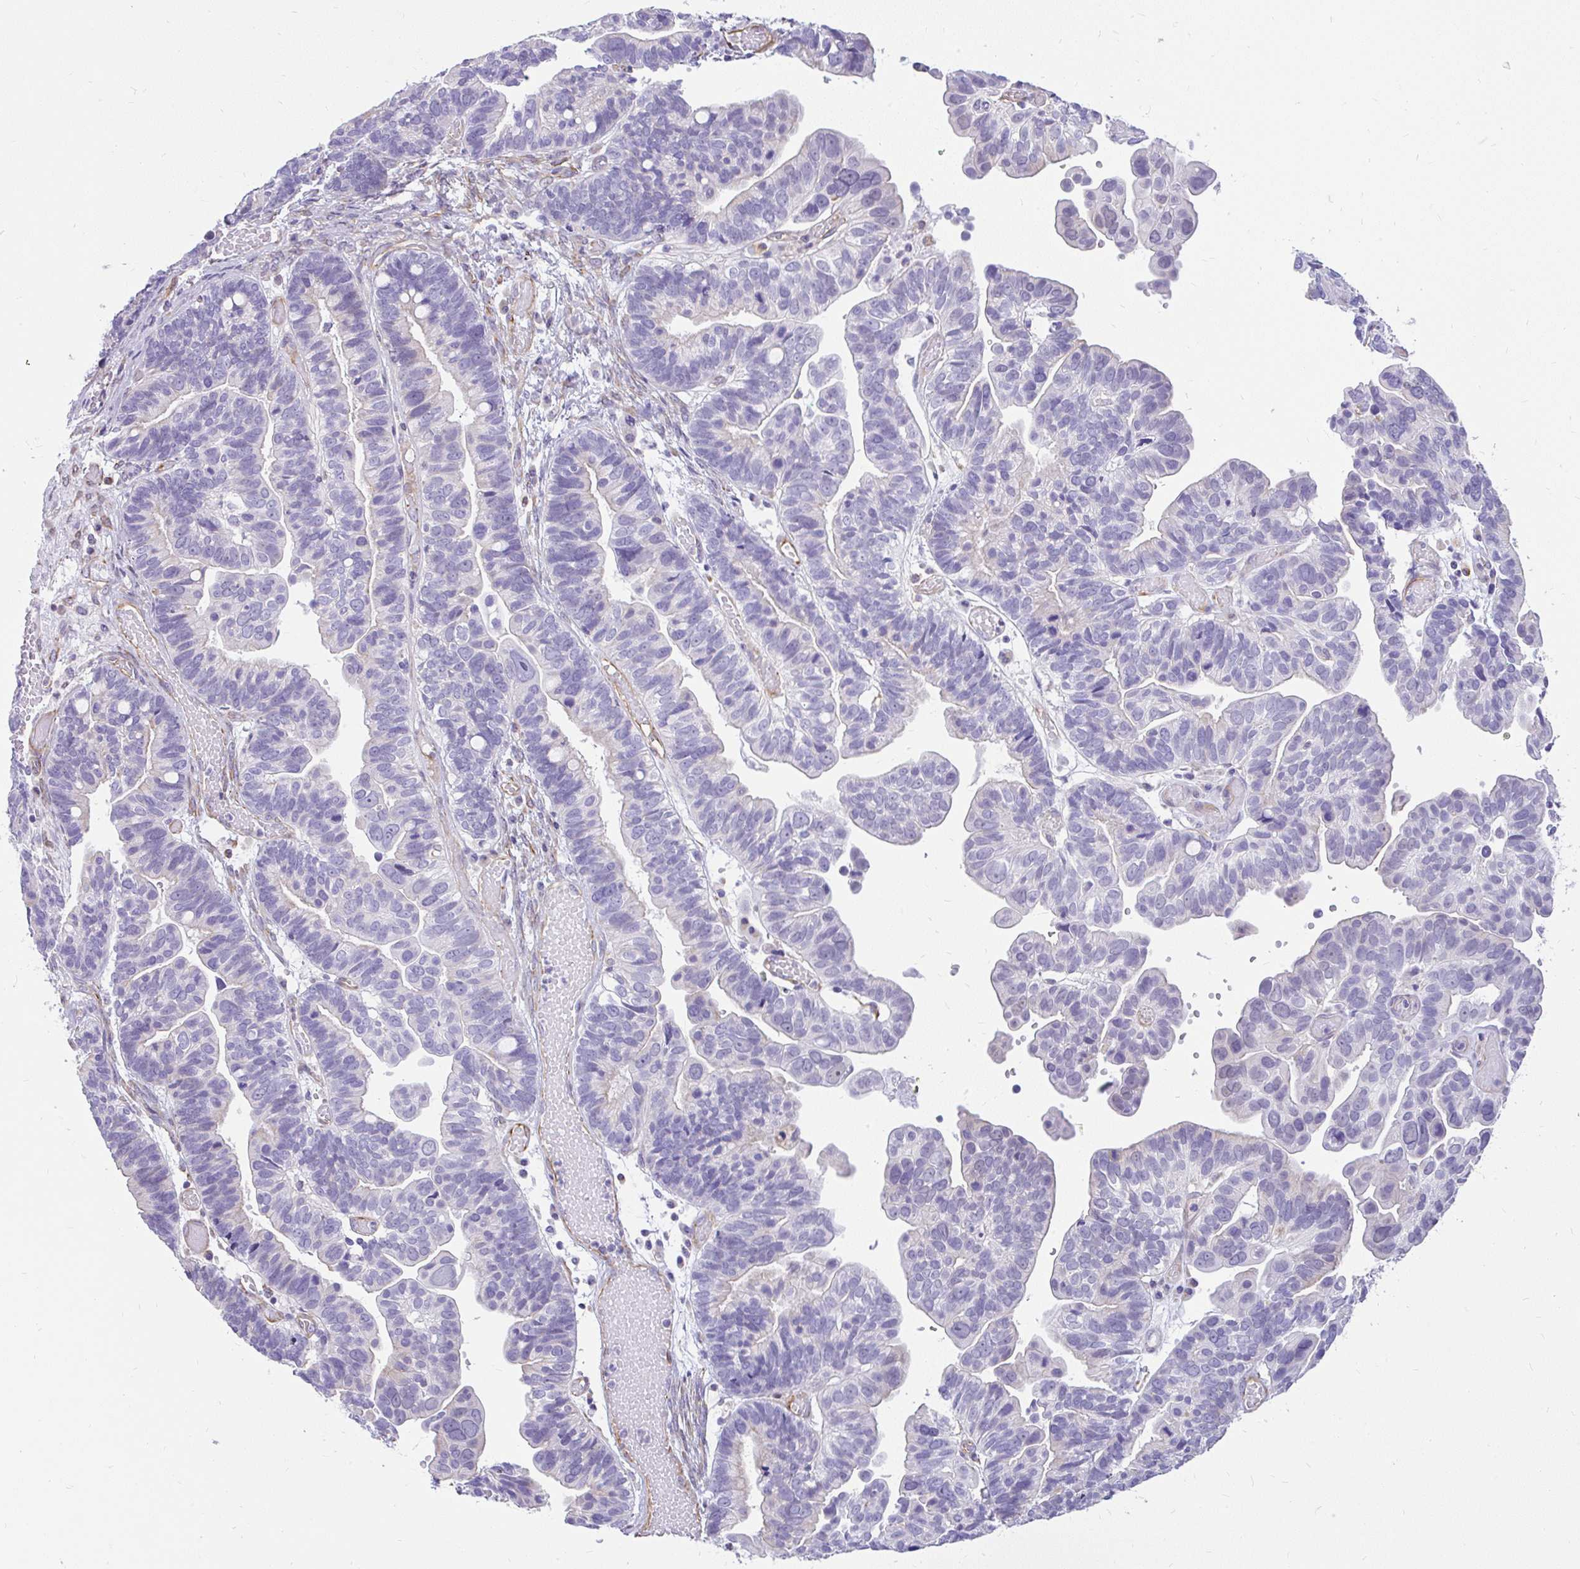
{"staining": {"intensity": "negative", "quantity": "none", "location": "none"}, "tissue": "ovarian cancer", "cell_type": "Tumor cells", "image_type": "cancer", "snomed": [{"axis": "morphology", "description": "Cystadenocarcinoma, serous, NOS"}, {"axis": "topography", "description": "Ovary"}], "caption": "This is an immunohistochemistry micrograph of human serous cystadenocarcinoma (ovarian). There is no positivity in tumor cells.", "gene": "FAM83C", "patient": {"sex": "female", "age": 56}}